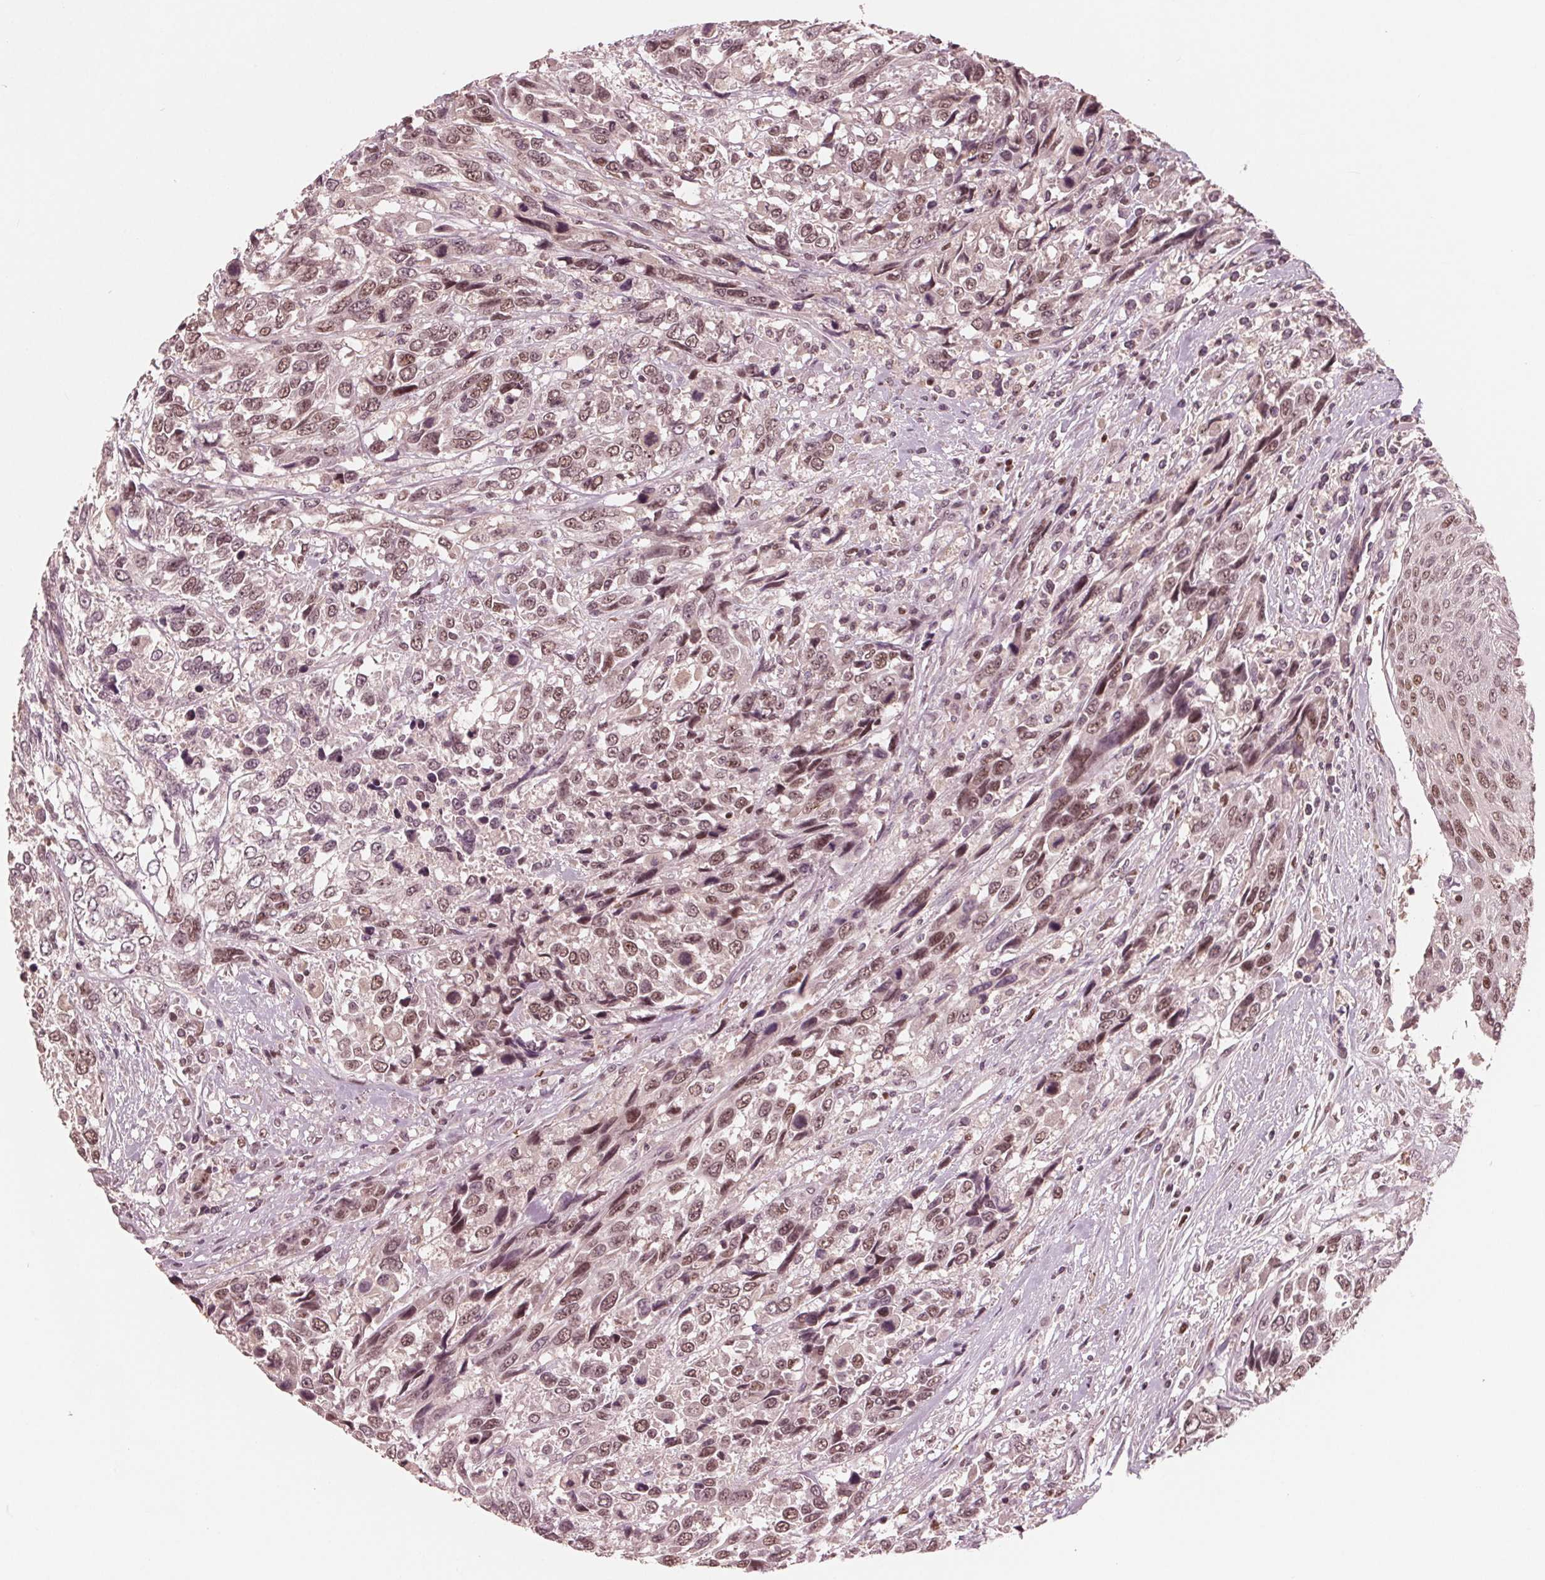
{"staining": {"intensity": "moderate", "quantity": "25%-75%", "location": "nuclear"}, "tissue": "urothelial cancer", "cell_type": "Tumor cells", "image_type": "cancer", "snomed": [{"axis": "morphology", "description": "Urothelial carcinoma, High grade"}, {"axis": "topography", "description": "Urinary bladder"}], "caption": "There is medium levels of moderate nuclear expression in tumor cells of urothelial cancer, as demonstrated by immunohistochemical staining (brown color).", "gene": "HIRIP3", "patient": {"sex": "female", "age": 70}}